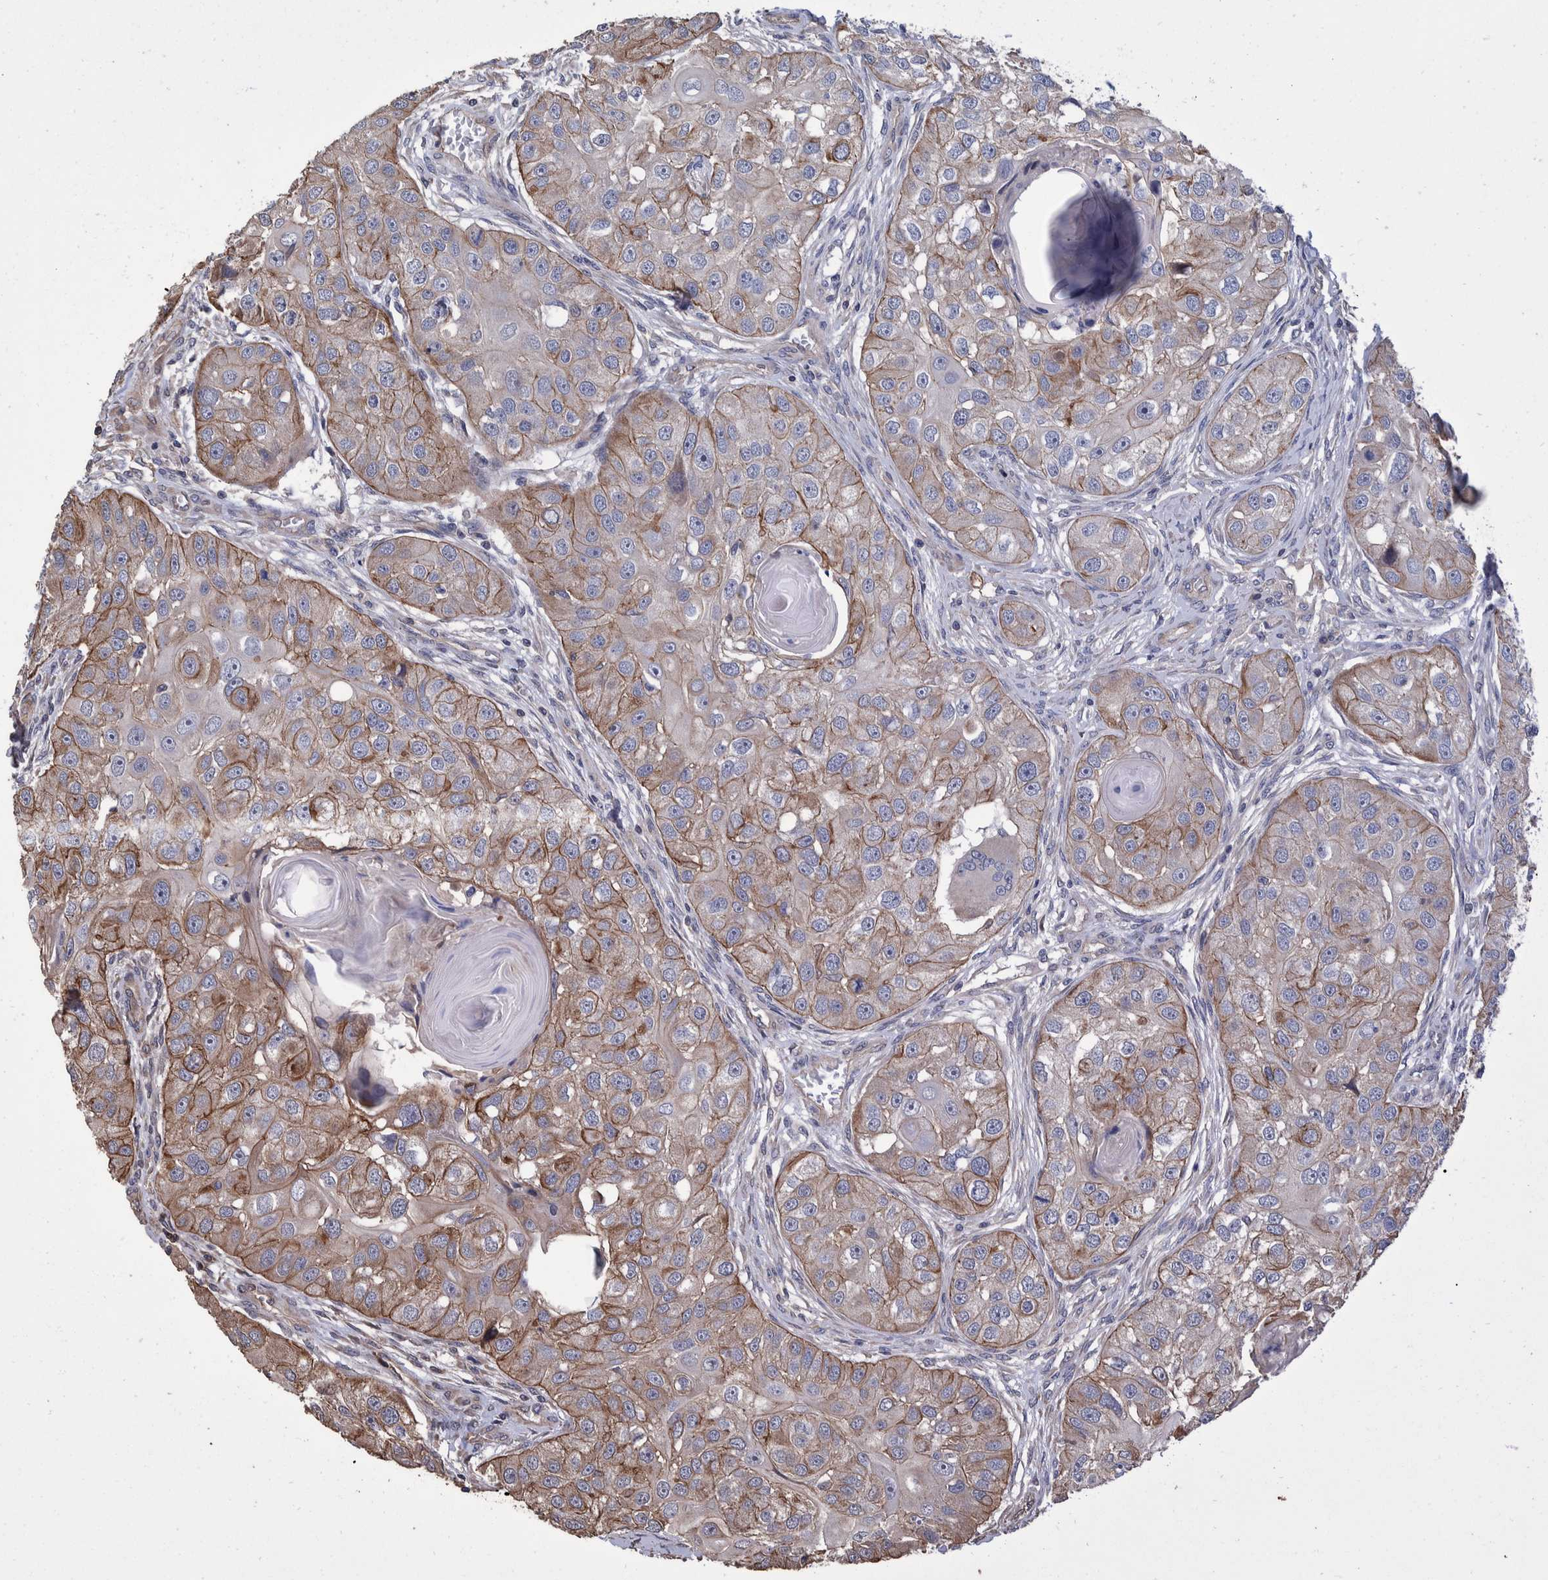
{"staining": {"intensity": "strong", "quantity": "<25%", "location": "cytoplasmic/membranous"}, "tissue": "head and neck cancer", "cell_type": "Tumor cells", "image_type": "cancer", "snomed": [{"axis": "morphology", "description": "Normal tissue, NOS"}, {"axis": "morphology", "description": "Squamous cell carcinoma, NOS"}, {"axis": "topography", "description": "Skeletal muscle"}, {"axis": "topography", "description": "Head-Neck"}], "caption": "DAB (3,3'-diaminobenzidine) immunohistochemical staining of human head and neck cancer exhibits strong cytoplasmic/membranous protein expression in approximately <25% of tumor cells.", "gene": "SLC45A4", "patient": {"sex": "male", "age": 51}}